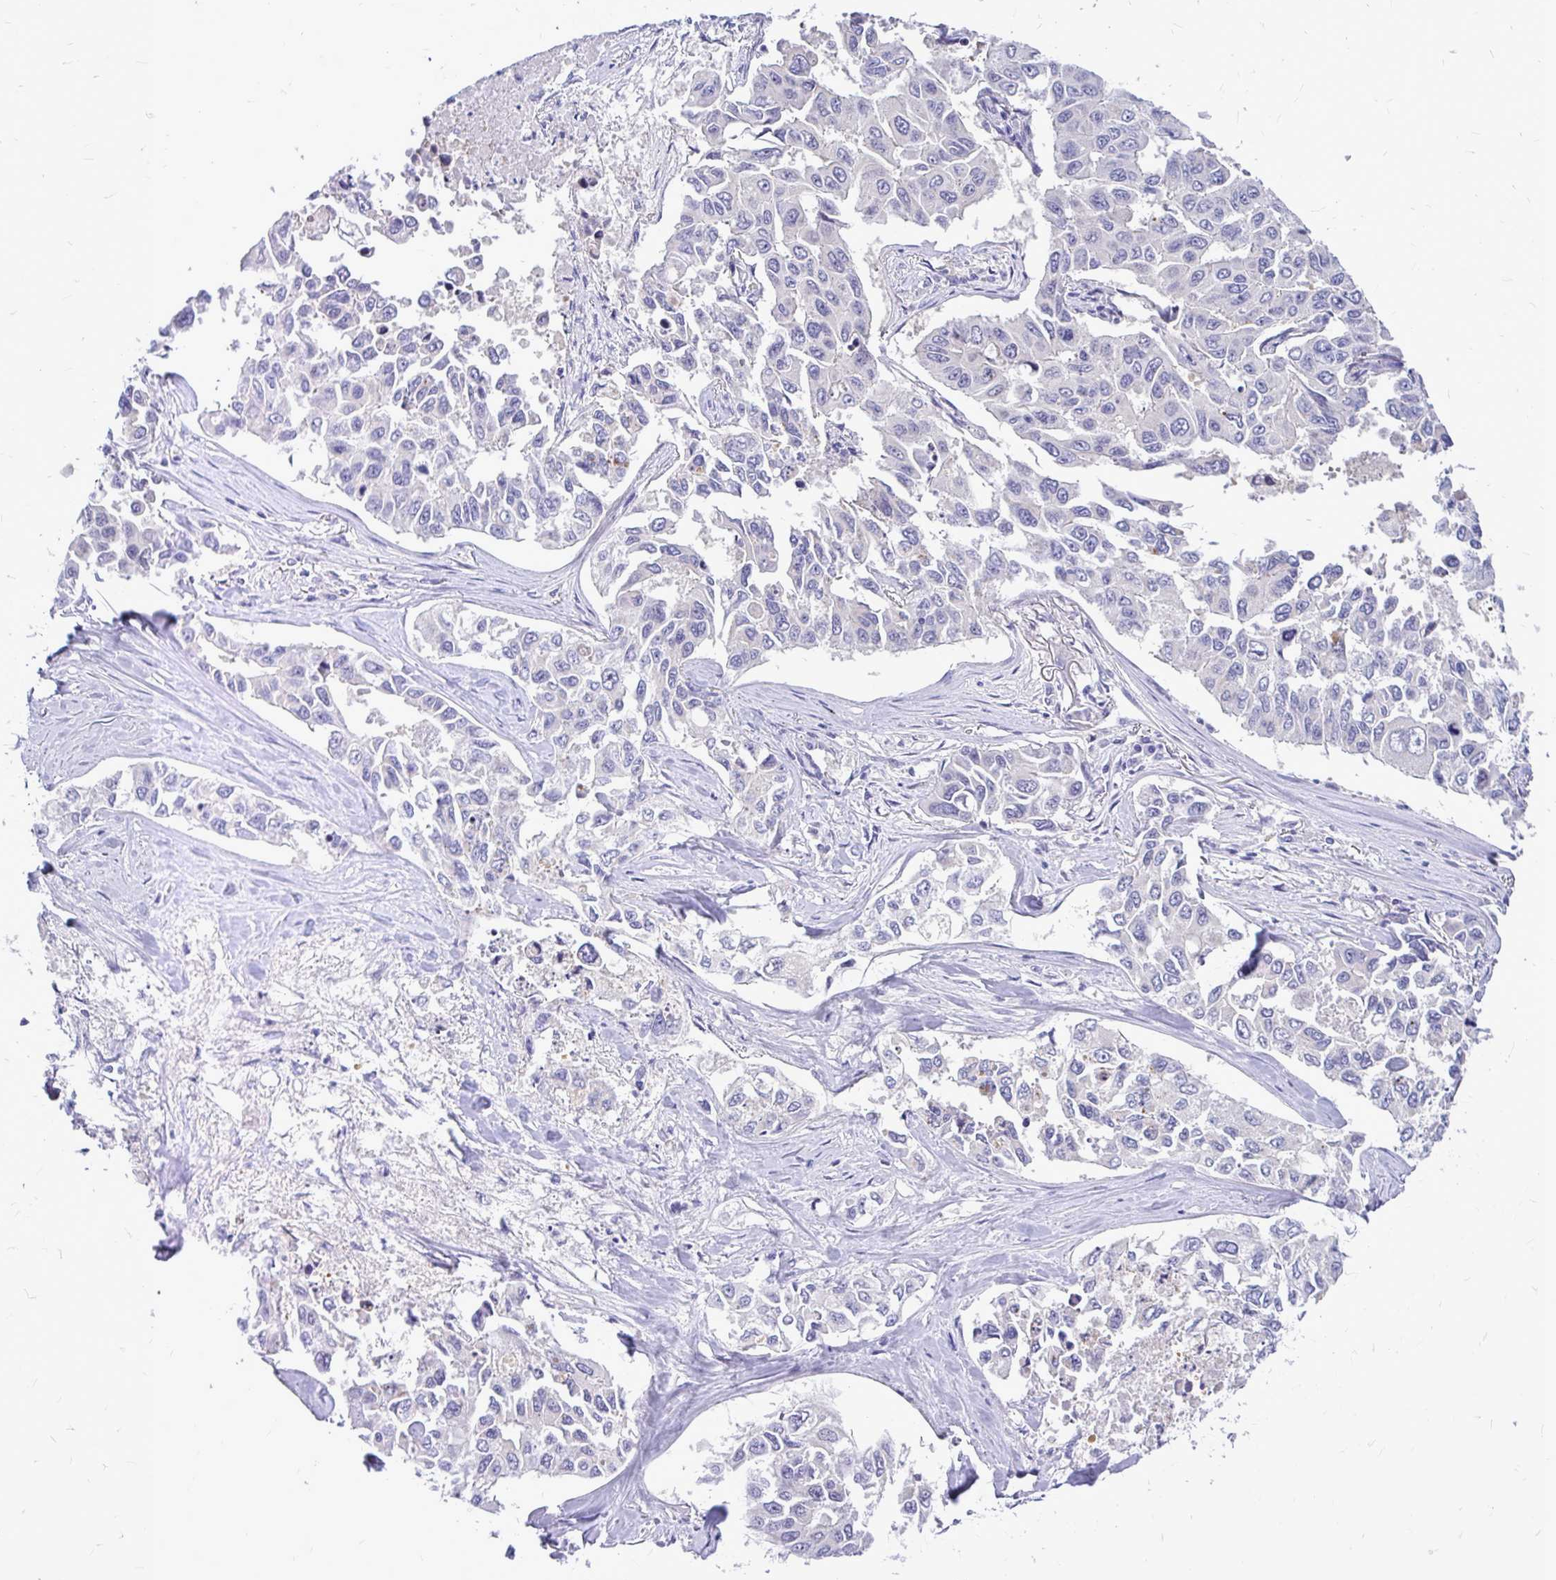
{"staining": {"intensity": "negative", "quantity": "none", "location": "none"}, "tissue": "lung cancer", "cell_type": "Tumor cells", "image_type": "cancer", "snomed": [{"axis": "morphology", "description": "Adenocarcinoma, NOS"}, {"axis": "topography", "description": "Lung"}], "caption": "DAB (3,3'-diaminobenzidine) immunohistochemical staining of adenocarcinoma (lung) reveals no significant staining in tumor cells.", "gene": "MAP1LC3A", "patient": {"sex": "male", "age": 64}}